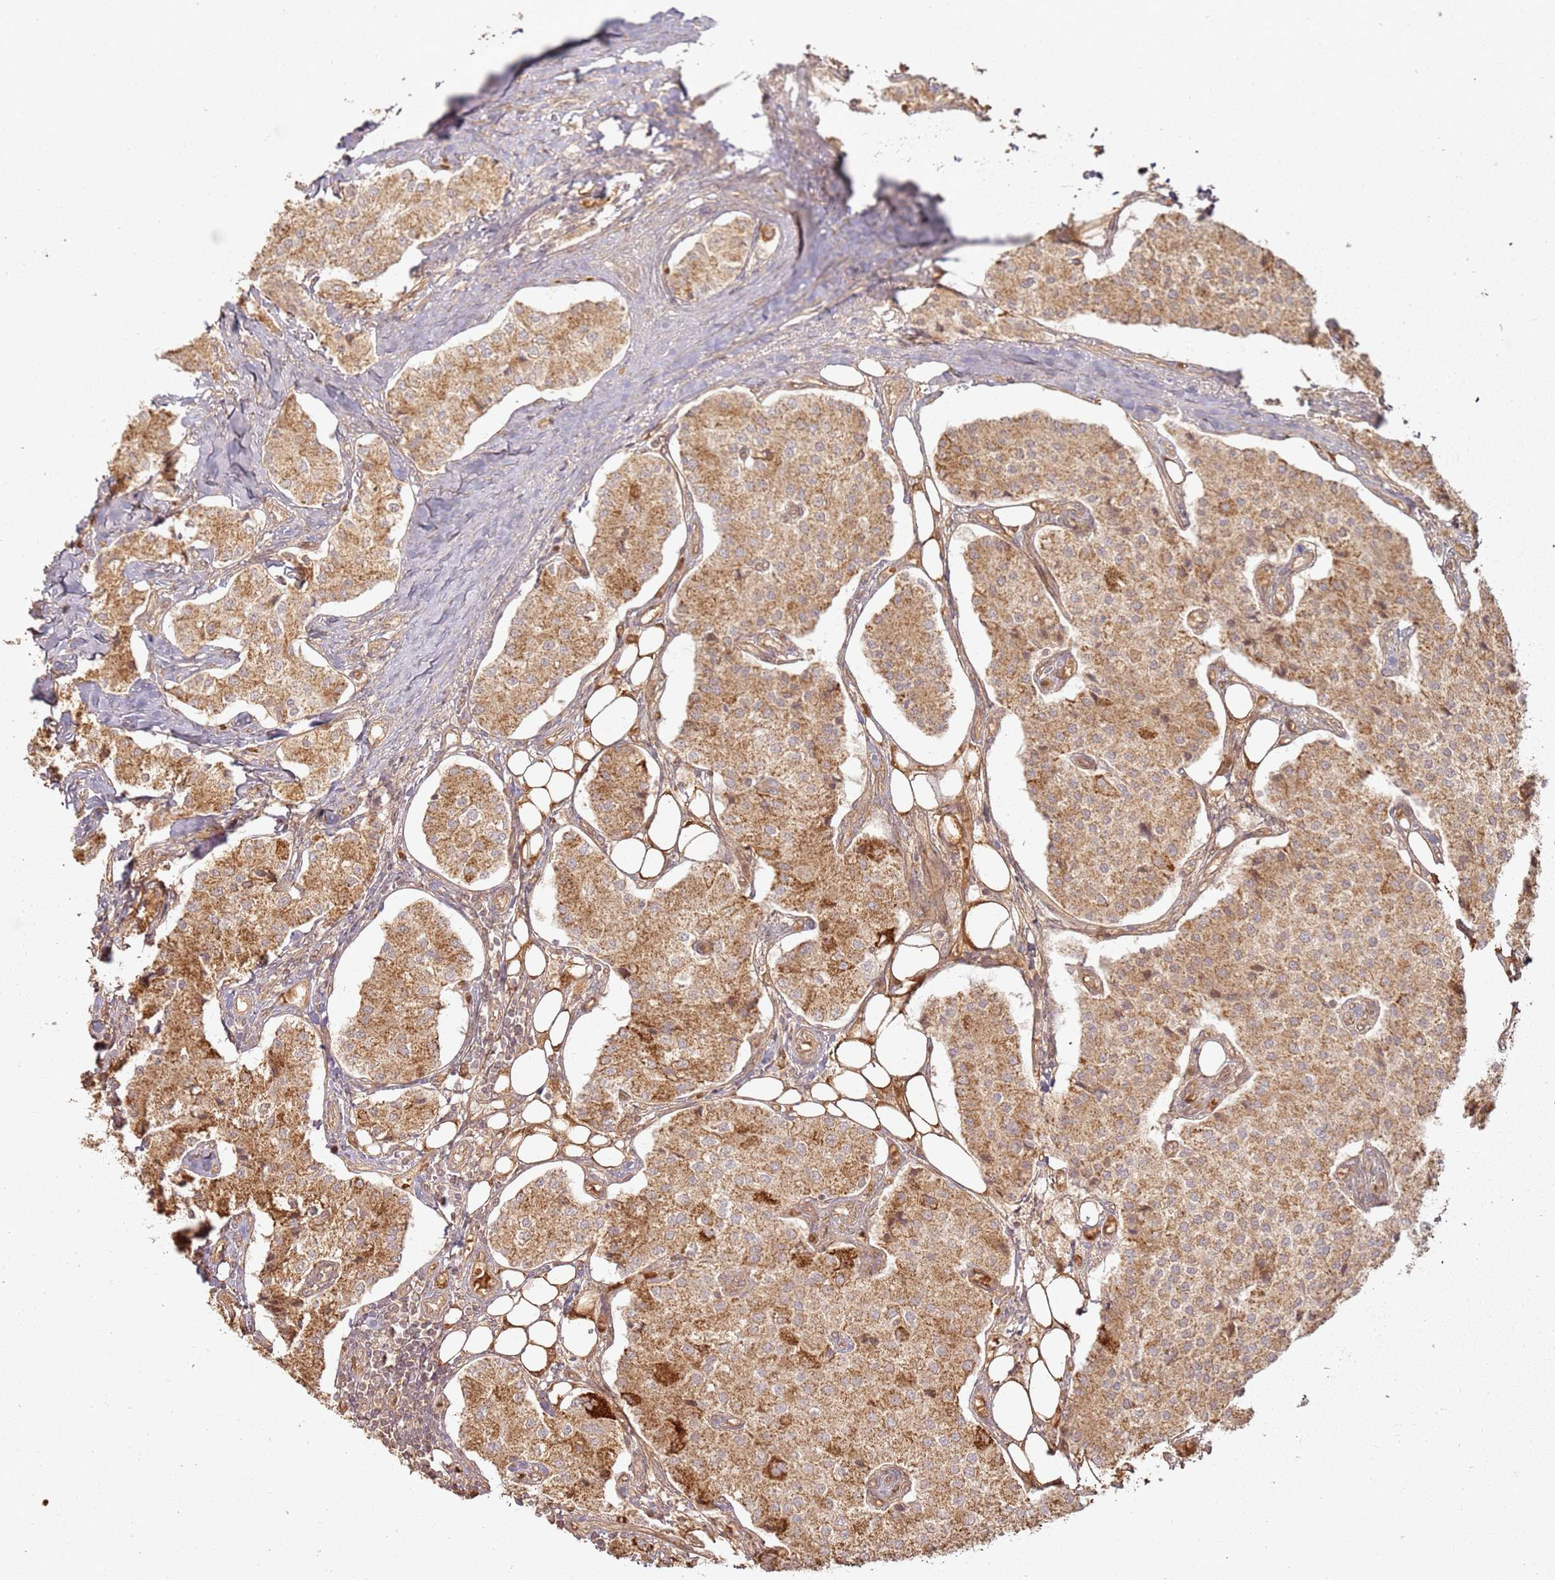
{"staining": {"intensity": "moderate", "quantity": ">75%", "location": "cytoplasmic/membranous"}, "tissue": "carcinoid", "cell_type": "Tumor cells", "image_type": "cancer", "snomed": [{"axis": "morphology", "description": "Carcinoid, malignant, NOS"}, {"axis": "topography", "description": "Colon"}], "caption": "Tumor cells demonstrate medium levels of moderate cytoplasmic/membranous positivity in about >75% of cells in human carcinoid.", "gene": "ZNF776", "patient": {"sex": "female", "age": 52}}